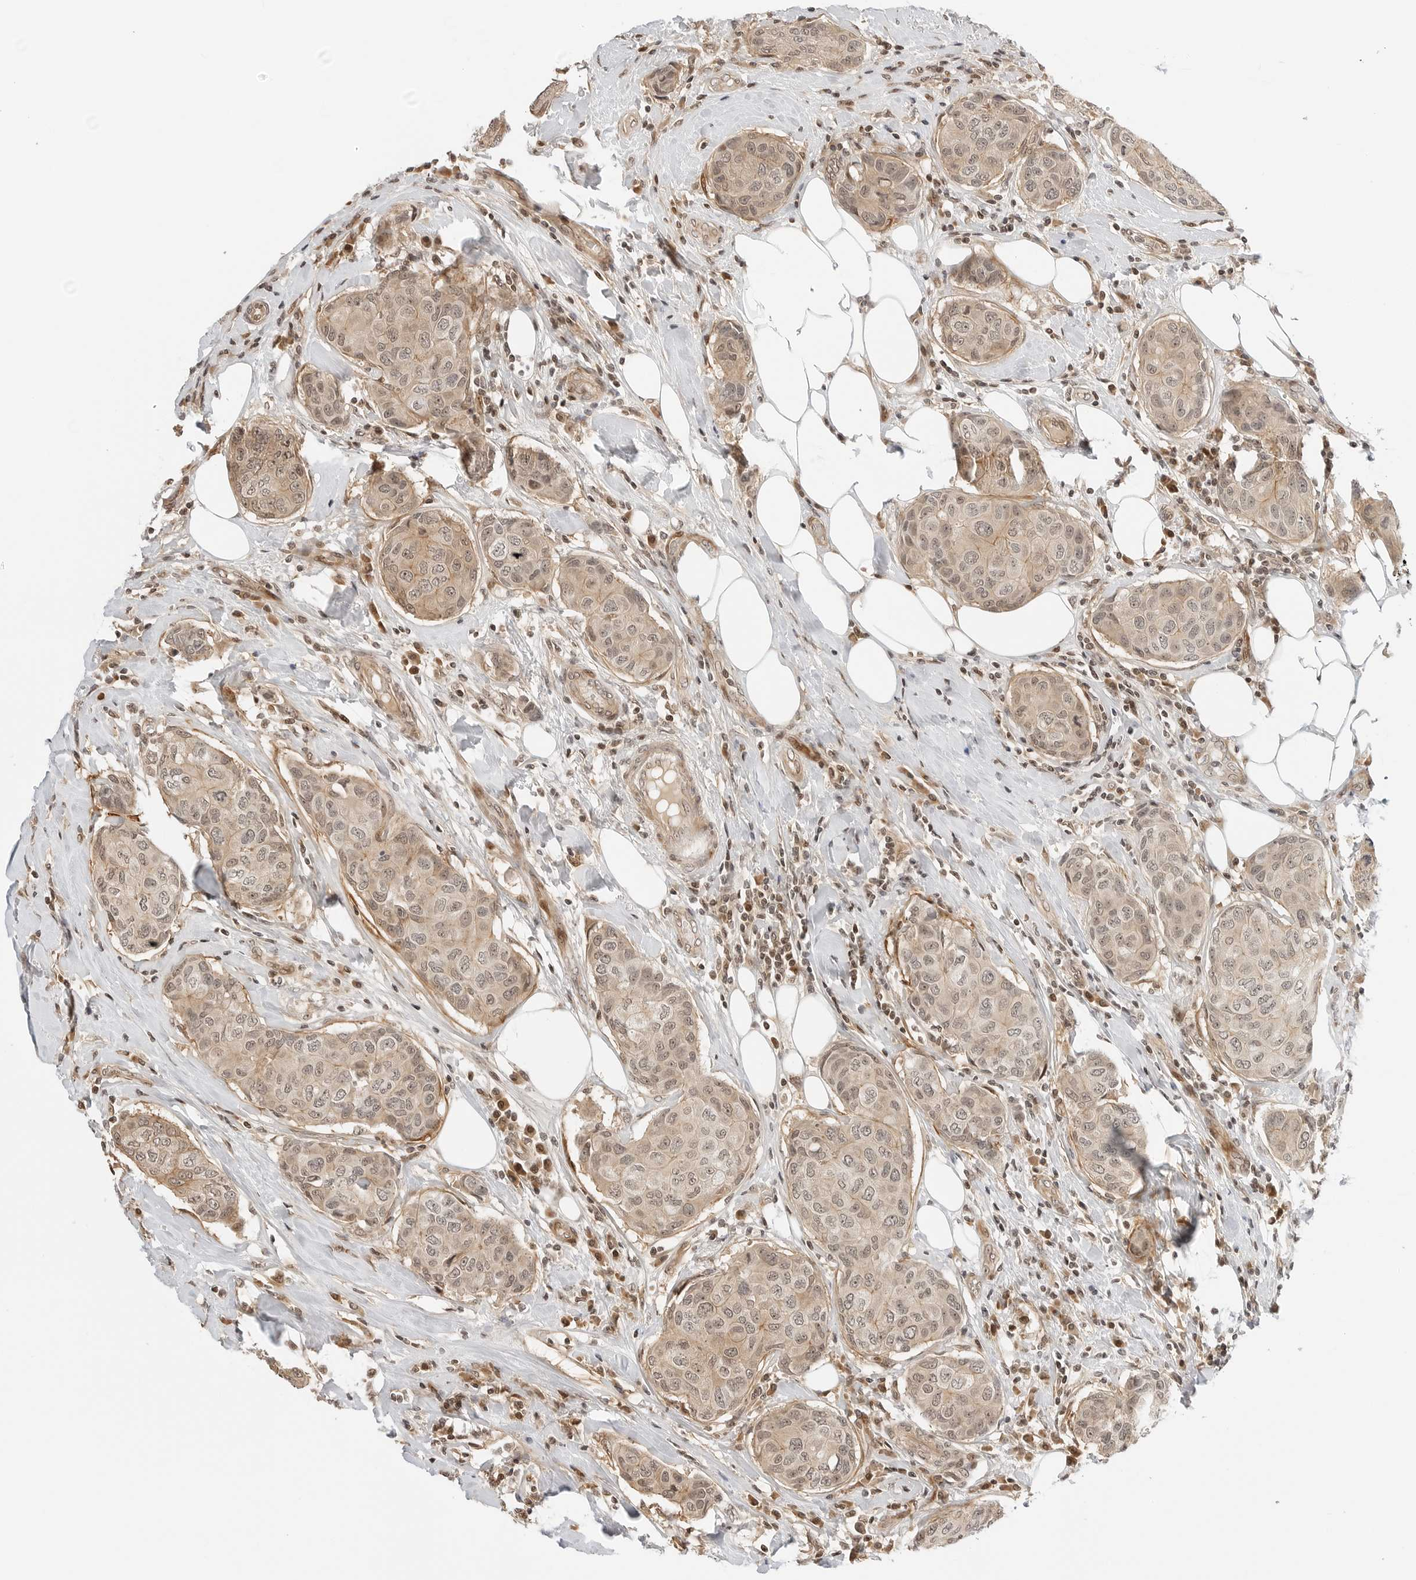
{"staining": {"intensity": "weak", "quantity": ">75%", "location": "cytoplasmic/membranous,nuclear"}, "tissue": "breast cancer", "cell_type": "Tumor cells", "image_type": "cancer", "snomed": [{"axis": "morphology", "description": "Duct carcinoma"}, {"axis": "topography", "description": "Breast"}], "caption": "Tumor cells exhibit weak cytoplasmic/membranous and nuclear expression in about >75% of cells in breast cancer (invasive ductal carcinoma). Using DAB (brown) and hematoxylin (blue) stains, captured at high magnification using brightfield microscopy.", "gene": "GEM", "patient": {"sex": "female", "age": 80}}